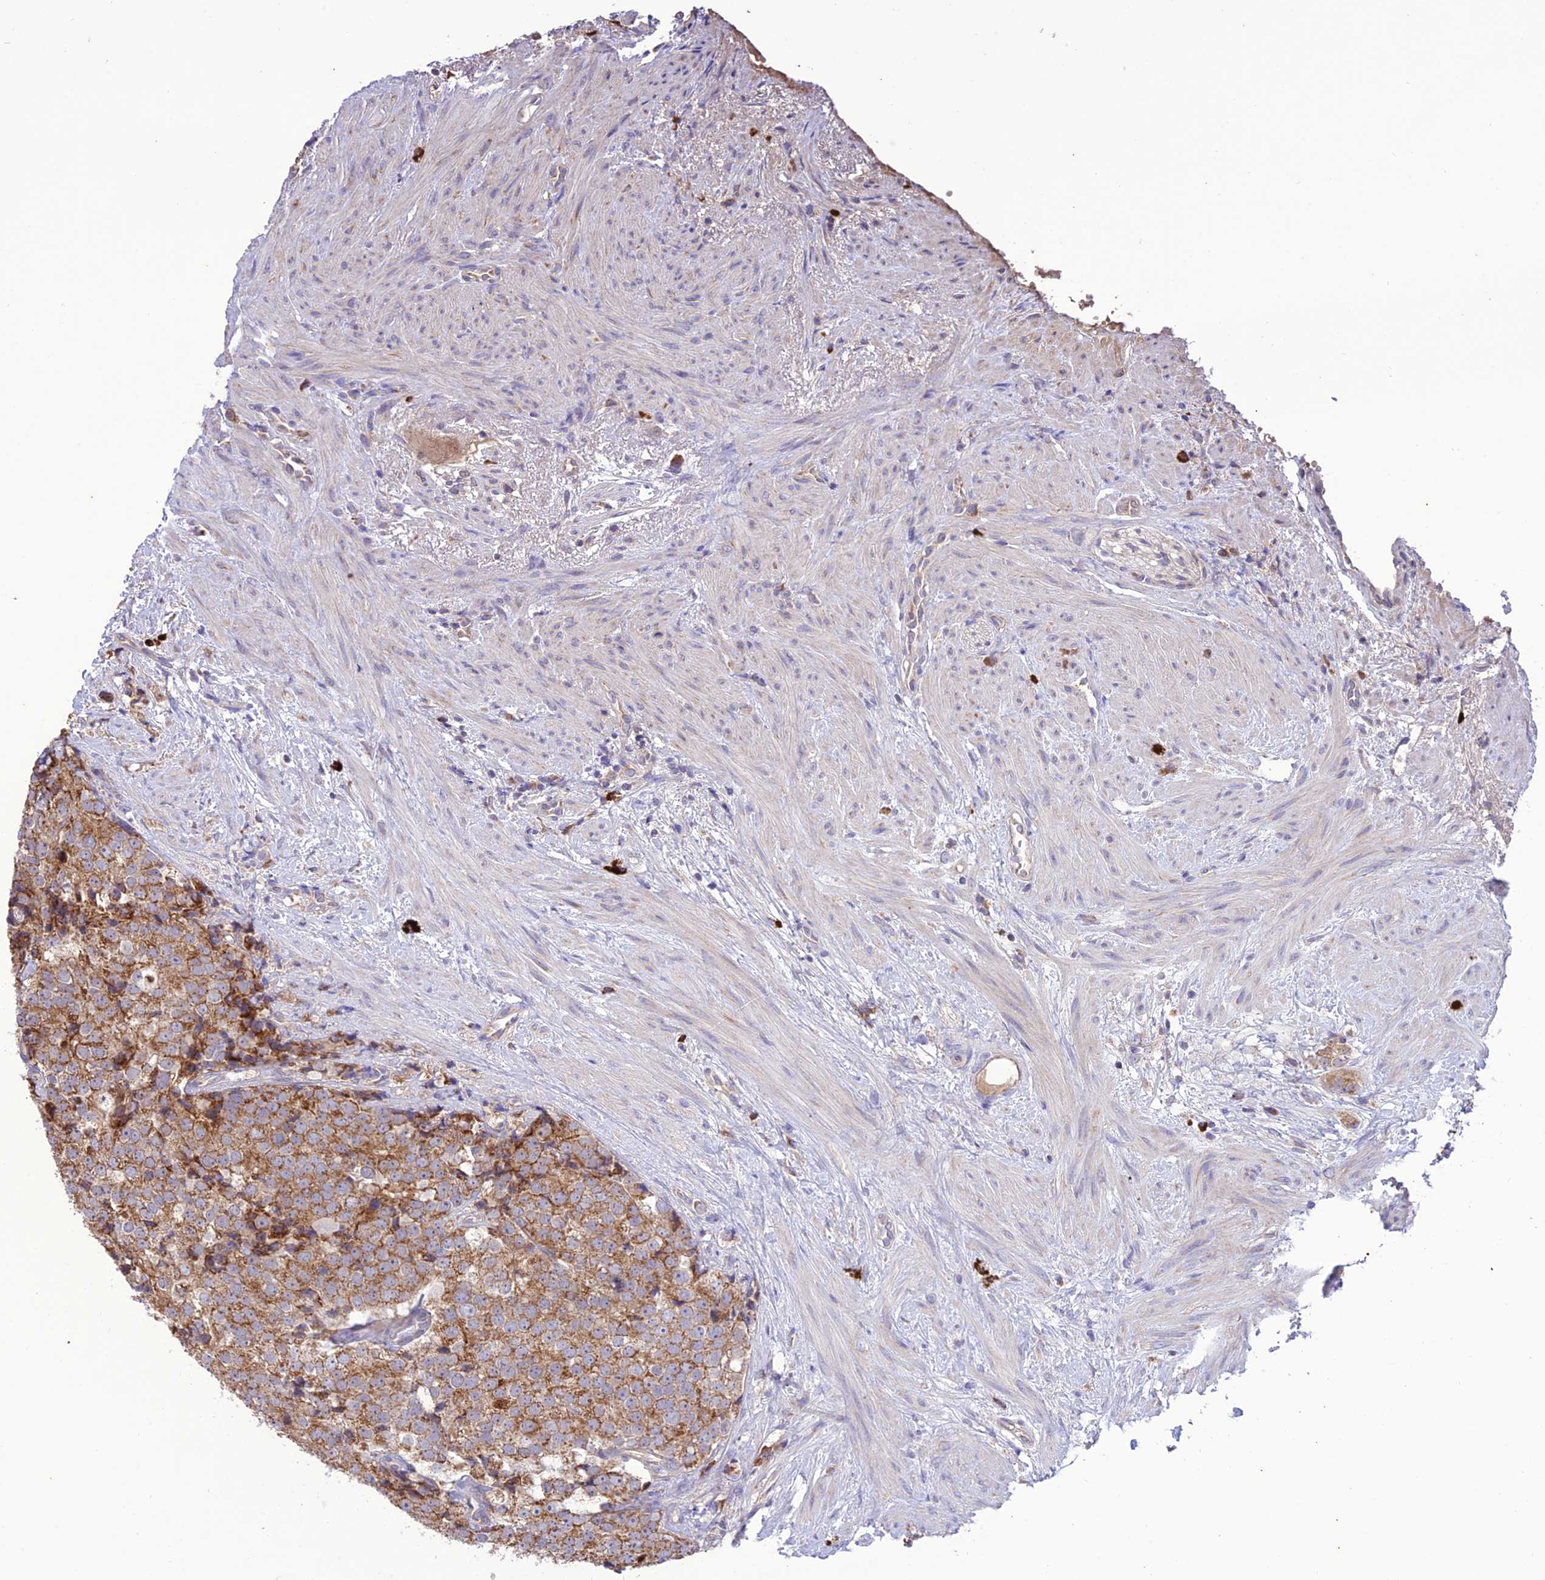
{"staining": {"intensity": "moderate", "quantity": ">75%", "location": "cytoplasmic/membranous"}, "tissue": "prostate cancer", "cell_type": "Tumor cells", "image_type": "cancer", "snomed": [{"axis": "morphology", "description": "Adenocarcinoma, High grade"}, {"axis": "topography", "description": "Prostate"}], "caption": "Brown immunohistochemical staining in adenocarcinoma (high-grade) (prostate) reveals moderate cytoplasmic/membranous positivity in about >75% of tumor cells. The protein of interest is shown in brown color, while the nuclei are stained blue.", "gene": "NDUFAF1", "patient": {"sex": "male", "age": 49}}